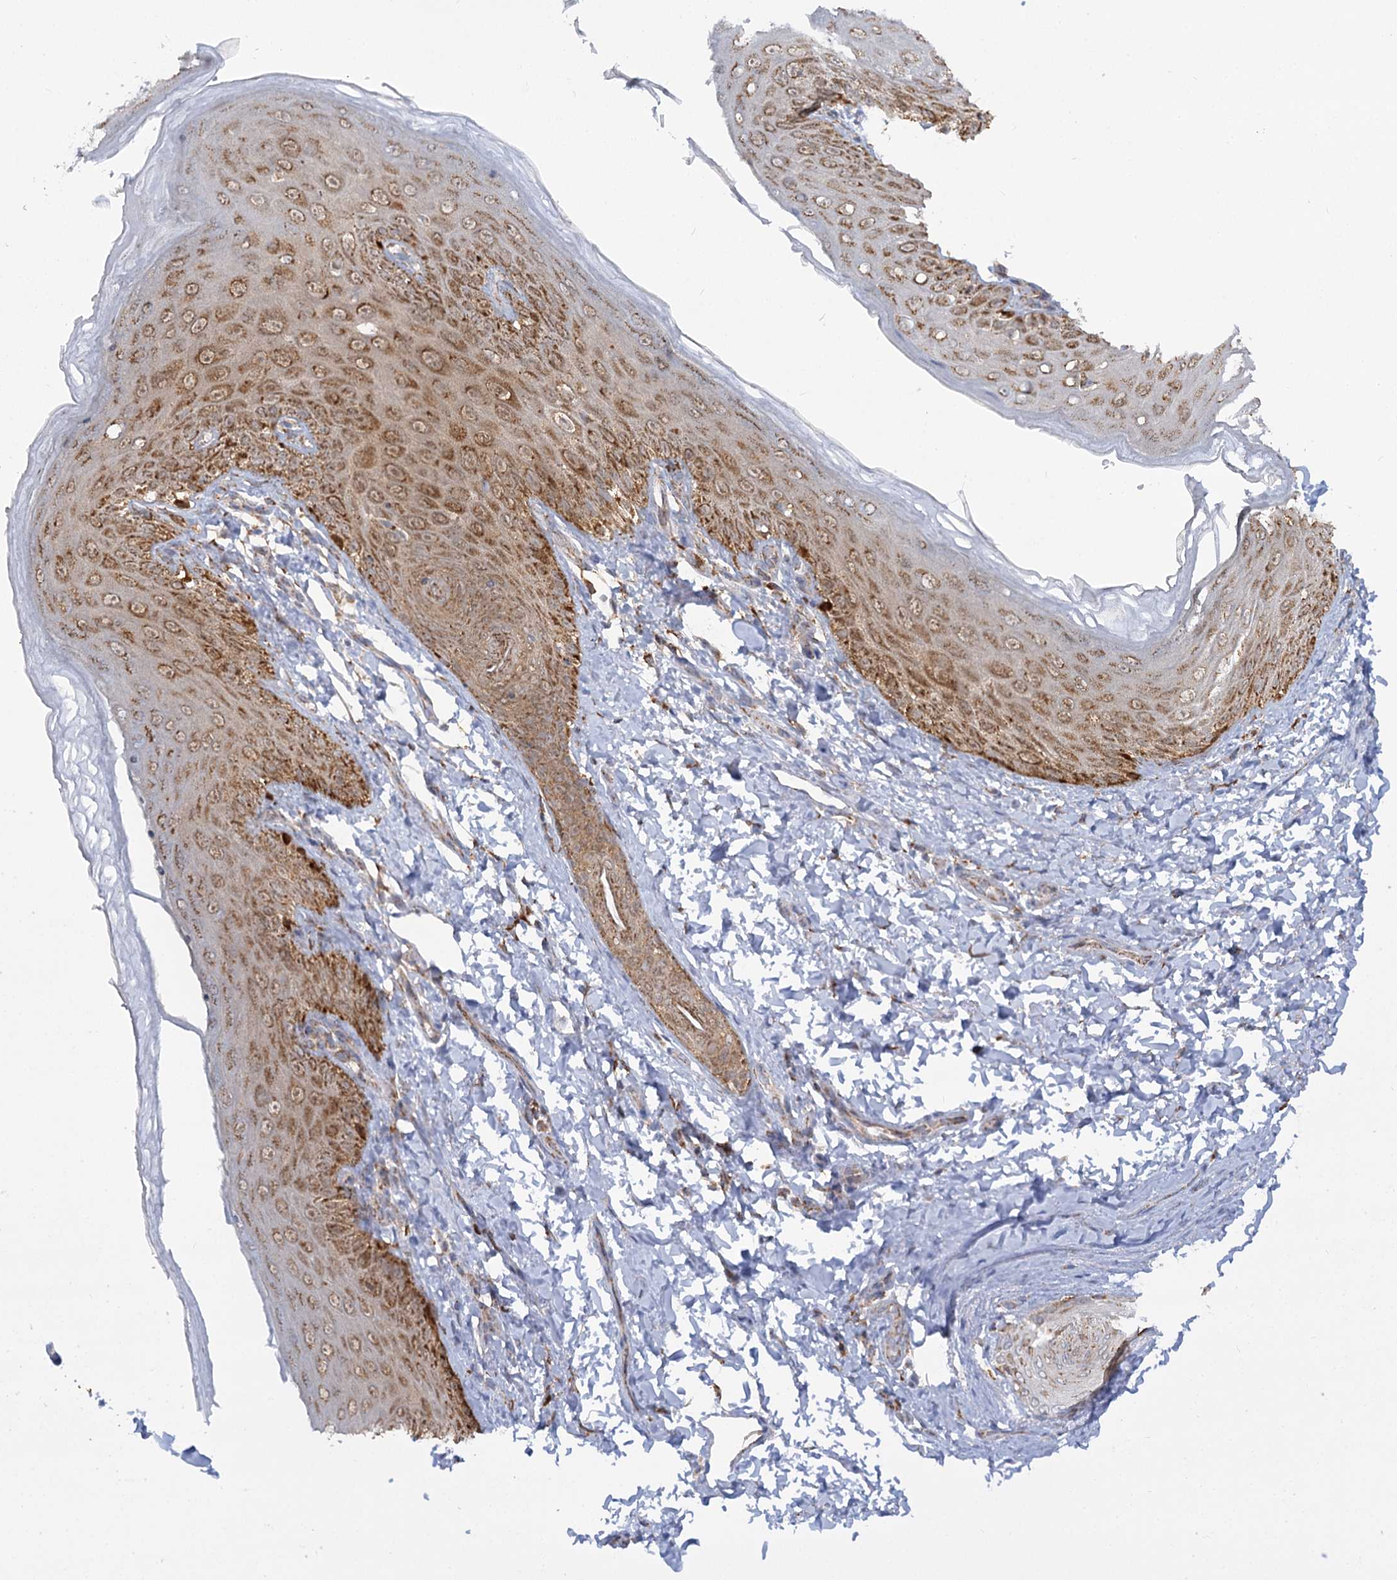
{"staining": {"intensity": "strong", "quantity": ">75%", "location": "cytoplasmic/membranous"}, "tissue": "skin", "cell_type": "Epidermal cells", "image_type": "normal", "snomed": [{"axis": "morphology", "description": "Normal tissue, NOS"}, {"axis": "topography", "description": "Anal"}], "caption": "Brown immunohistochemical staining in unremarkable human skin exhibits strong cytoplasmic/membranous expression in approximately >75% of epidermal cells.", "gene": "TAS1R1", "patient": {"sex": "male", "age": 44}}